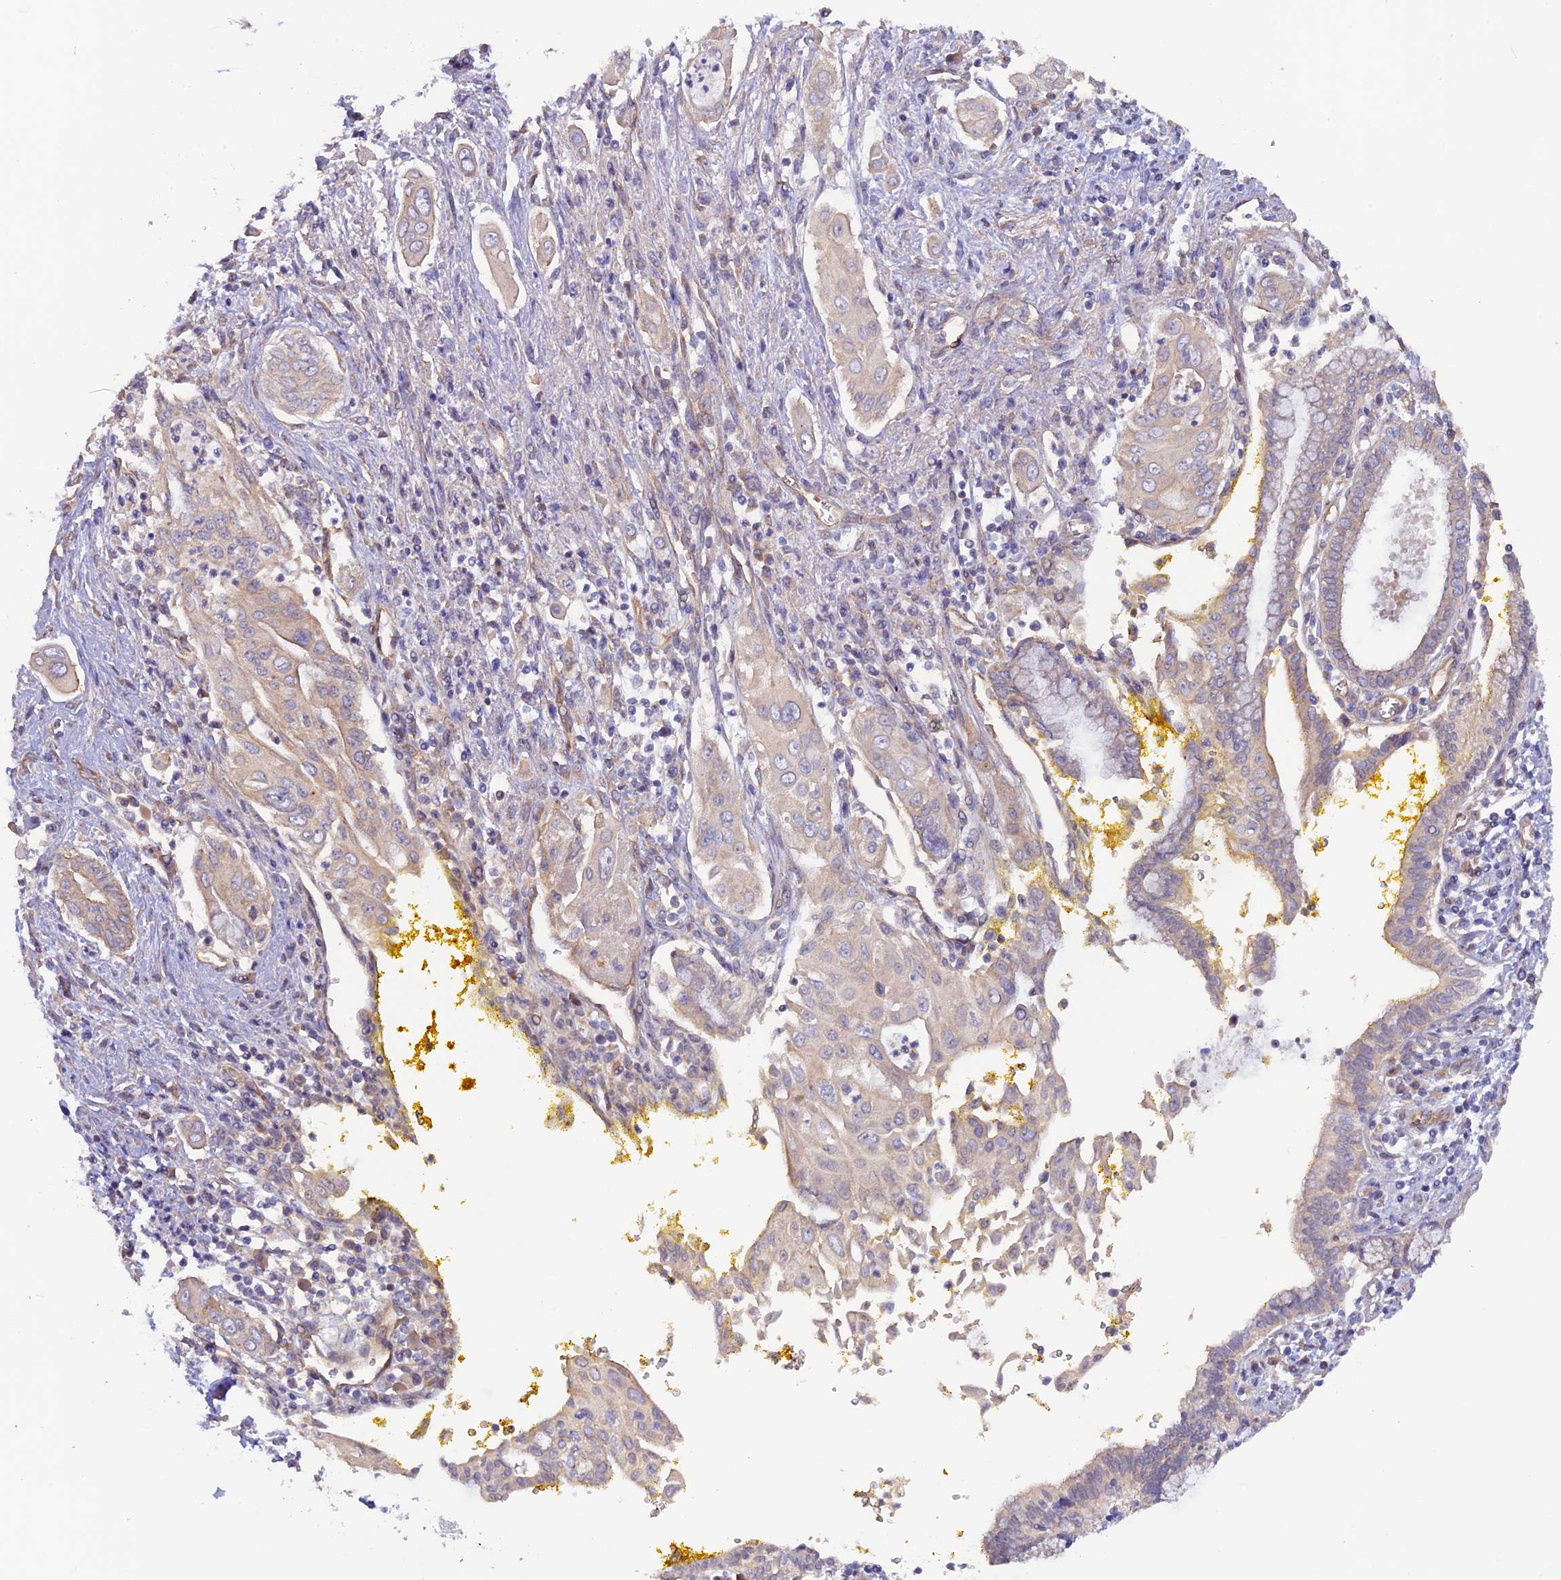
{"staining": {"intensity": "negative", "quantity": "none", "location": "none"}, "tissue": "pancreatic cancer", "cell_type": "Tumor cells", "image_type": "cancer", "snomed": [{"axis": "morphology", "description": "Adenocarcinoma, NOS"}, {"axis": "topography", "description": "Pancreas"}], "caption": "Tumor cells are negative for protein expression in human pancreatic cancer. (DAB (3,3'-diaminobenzidine) immunohistochemistry (IHC) with hematoxylin counter stain).", "gene": "DUS3L", "patient": {"sex": "male", "age": 58}}